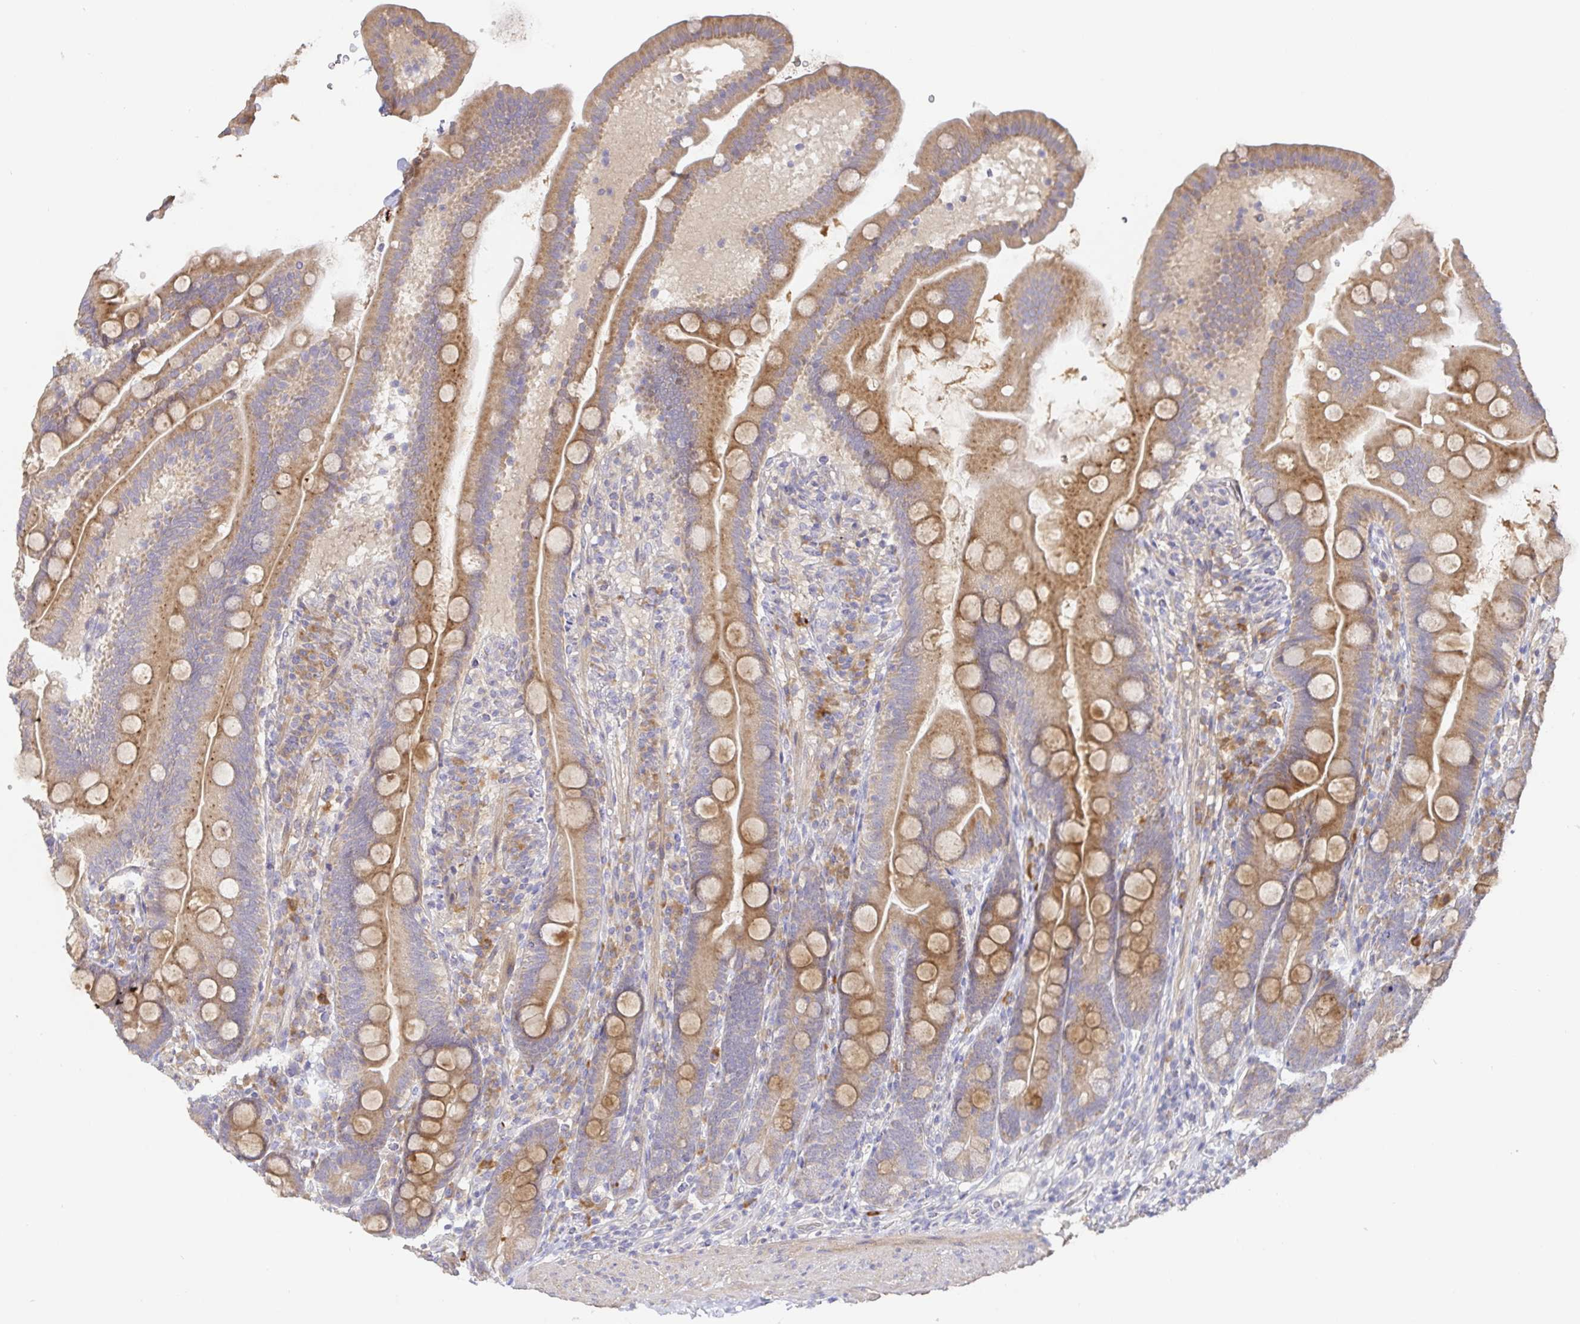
{"staining": {"intensity": "moderate", "quantity": ">75%", "location": "cytoplasmic/membranous"}, "tissue": "duodenum", "cell_type": "Glandular cells", "image_type": "normal", "snomed": [{"axis": "morphology", "description": "Normal tissue, NOS"}, {"axis": "topography", "description": "Duodenum"}], "caption": "A photomicrograph showing moderate cytoplasmic/membranous positivity in approximately >75% of glandular cells in unremarkable duodenum, as visualized by brown immunohistochemical staining.", "gene": "ZDHHC11B", "patient": {"sex": "female", "age": 67}}